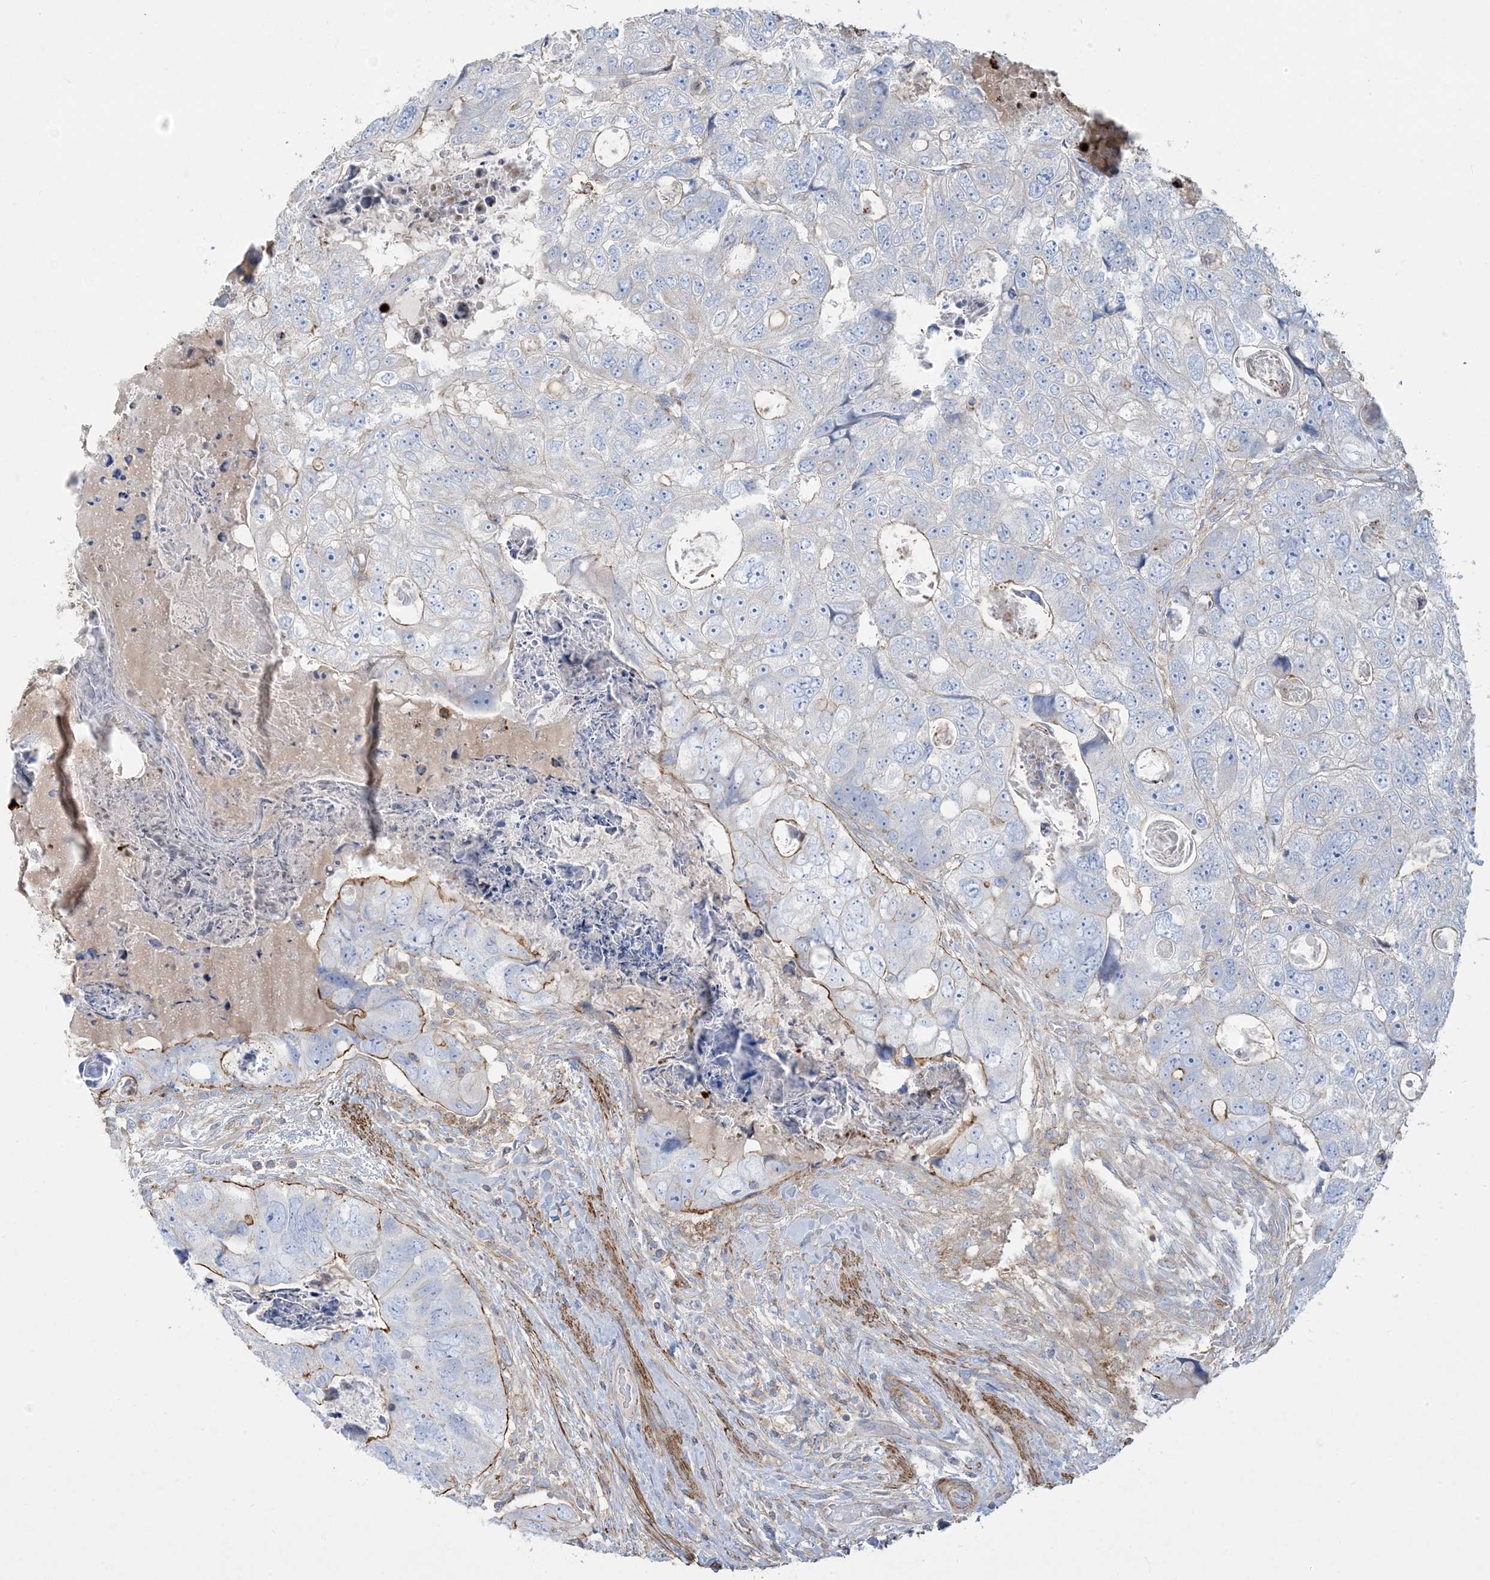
{"staining": {"intensity": "weak", "quantity": "<25%", "location": "cytoplasmic/membranous"}, "tissue": "colorectal cancer", "cell_type": "Tumor cells", "image_type": "cancer", "snomed": [{"axis": "morphology", "description": "Adenocarcinoma, NOS"}, {"axis": "topography", "description": "Rectum"}], "caption": "A micrograph of colorectal adenocarcinoma stained for a protein demonstrates no brown staining in tumor cells.", "gene": "GTF3C2", "patient": {"sex": "male", "age": 59}}